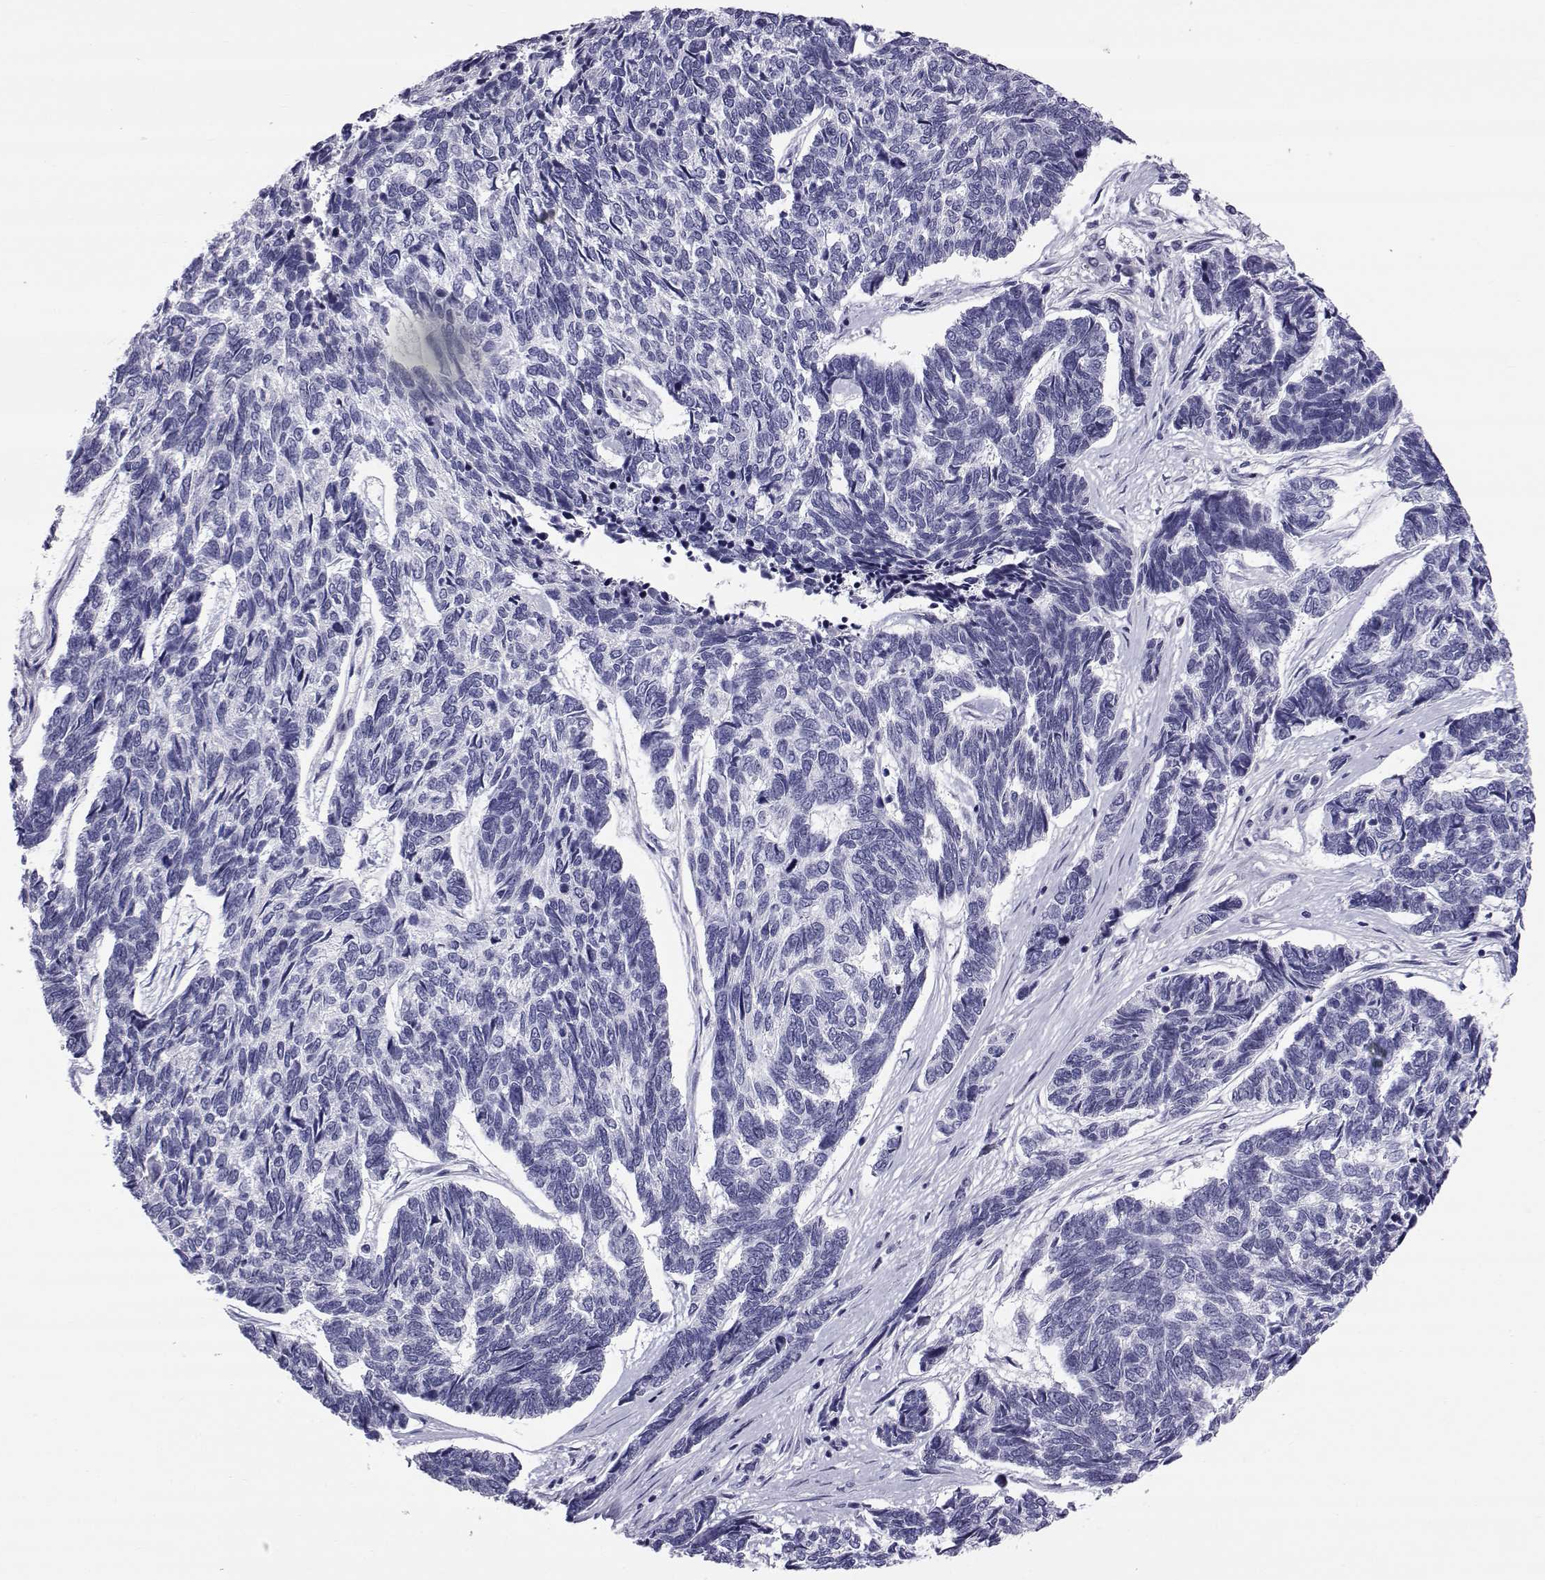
{"staining": {"intensity": "negative", "quantity": "none", "location": "none"}, "tissue": "skin cancer", "cell_type": "Tumor cells", "image_type": "cancer", "snomed": [{"axis": "morphology", "description": "Basal cell carcinoma"}, {"axis": "topography", "description": "Skin"}], "caption": "There is no significant staining in tumor cells of basal cell carcinoma (skin).", "gene": "RNASE12", "patient": {"sex": "female", "age": 65}}